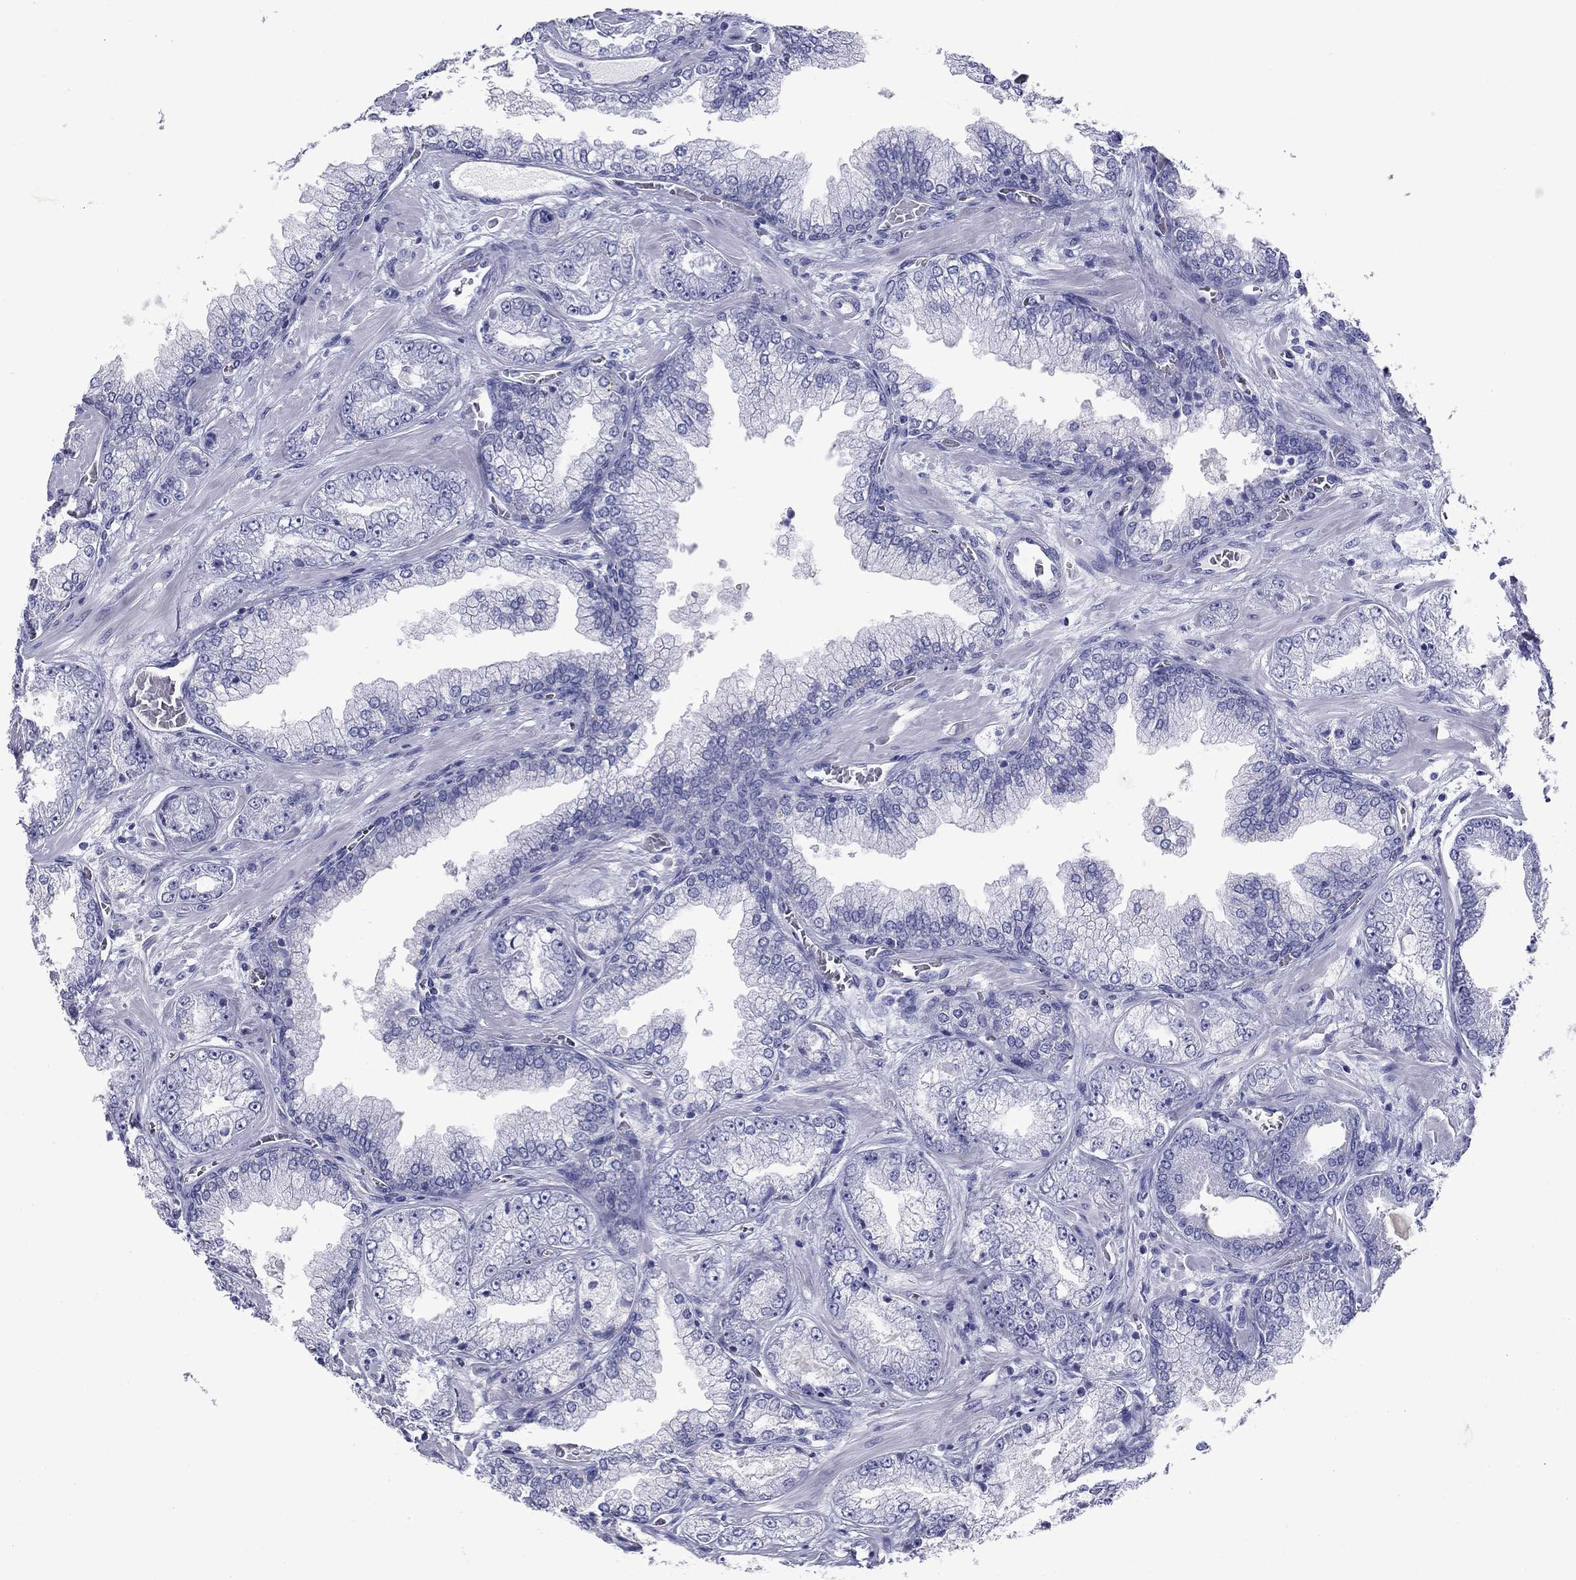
{"staining": {"intensity": "negative", "quantity": "none", "location": "none"}, "tissue": "prostate cancer", "cell_type": "Tumor cells", "image_type": "cancer", "snomed": [{"axis": "morphology", "description": "Adenocarcinoma, Low grade"}, {"axis": "topography", "description": "Prostate"}], "caption": "Adenocarcinoma (low-grade) (prostate) was stained to show a protein in brown. There is no significant expression in tumor cells. (Immunohistochemistry, brightfield microscopy, high magnification).", "gene": "NPPA", "patient": {"sex": "male", "age": 57}}